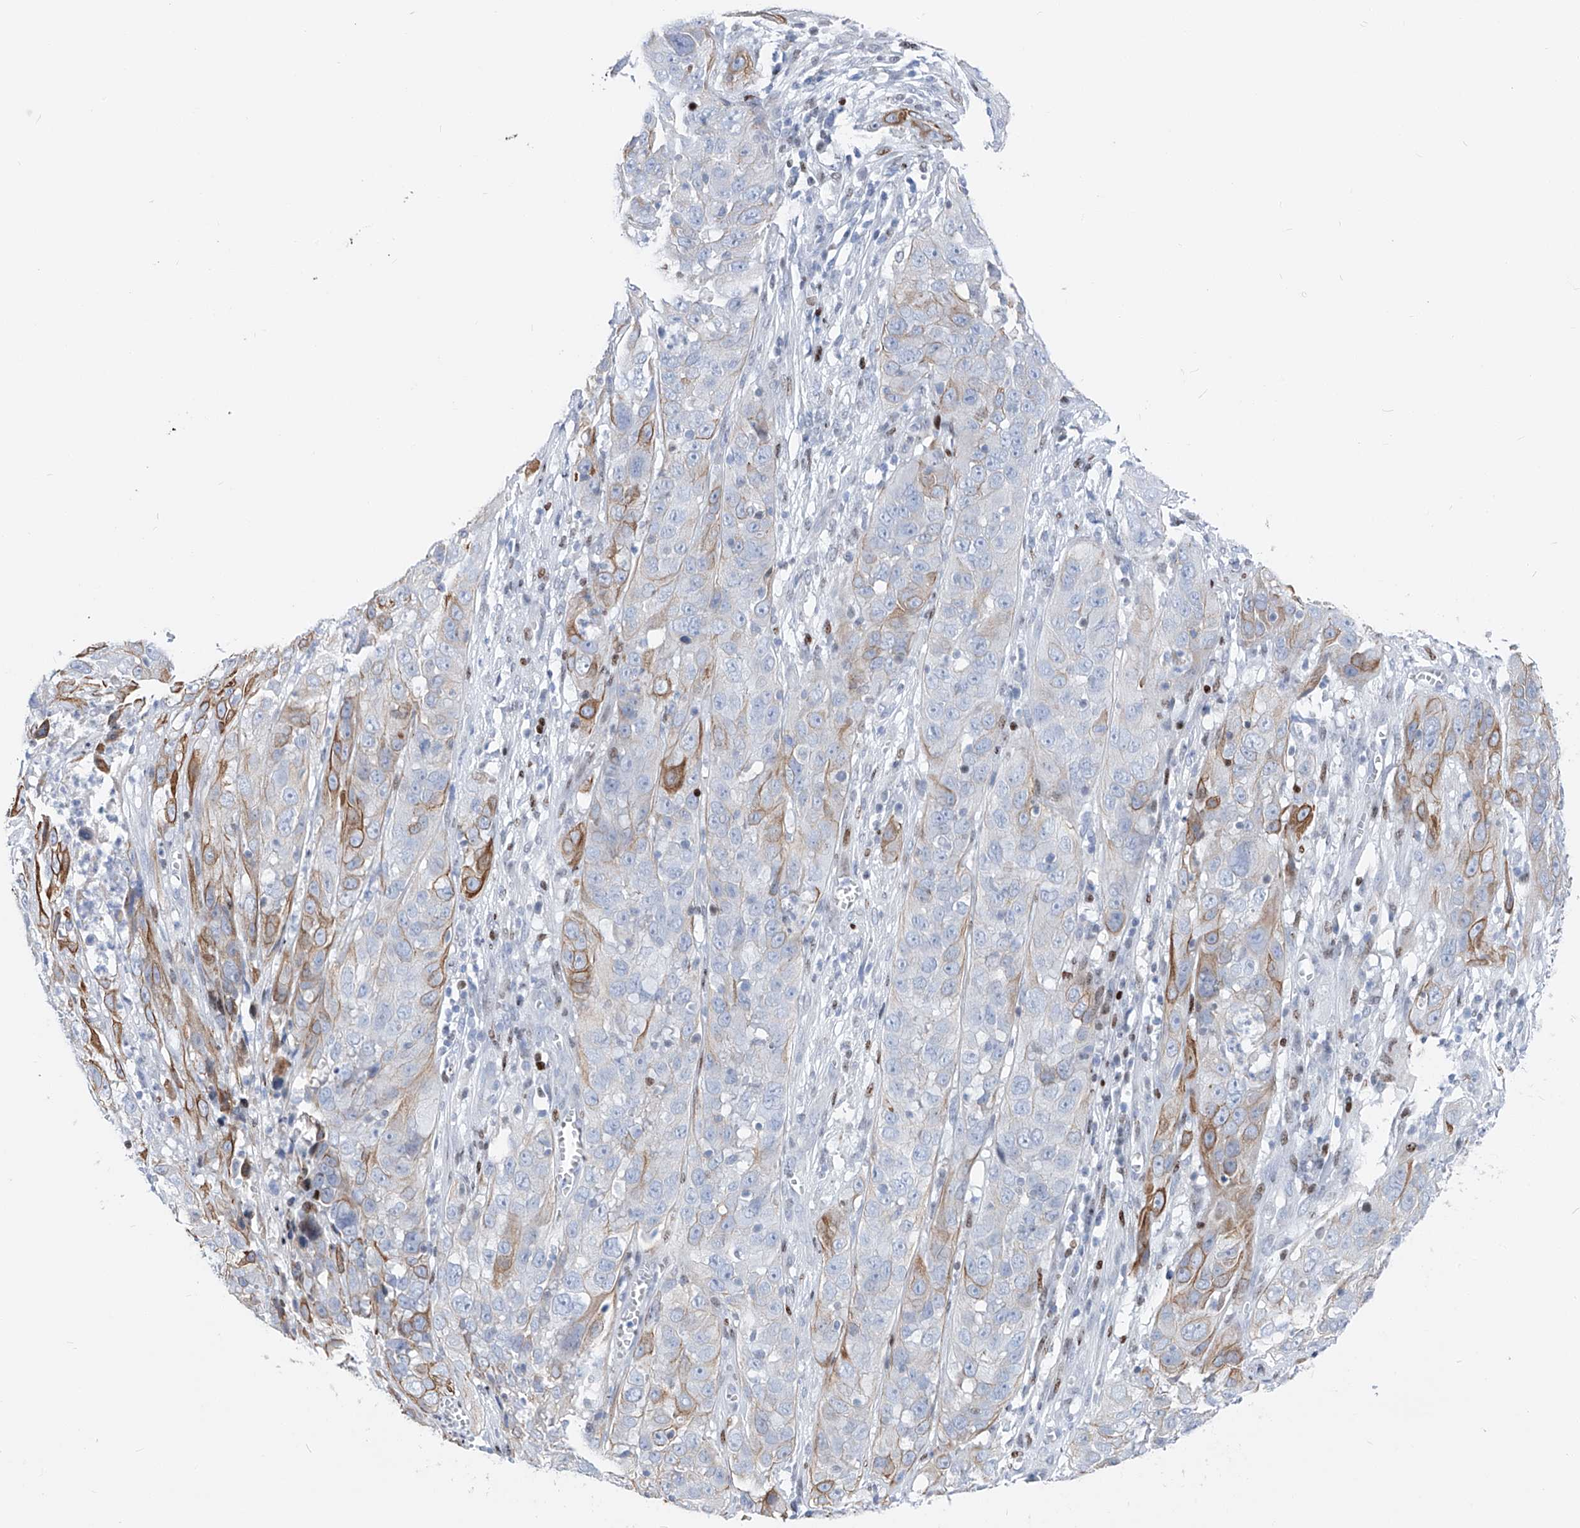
{"staining": {"intensity": "moderate", "quantity": "25%-75%", "location": "cytoplasmic/membranous"}, "tissue": "cervical cancer", "cell_type": "Tumor cells", "image_type": "cancer", "snomed": [{"axis": "morphology", "description": "Squamous cell carcinoma, NOS"}, {"axis": "topography", "description": "Cervix"}], "caption": "Moderate cytoplasmic/membranous positivity for a protein is identified in approximately 25%-75% of tumor cells of squamous cell carcinoma (cervical) using immunohistochemistry (IHC).", "gene": "FRS3", "patient": {"sex": "female", "age": 32}}